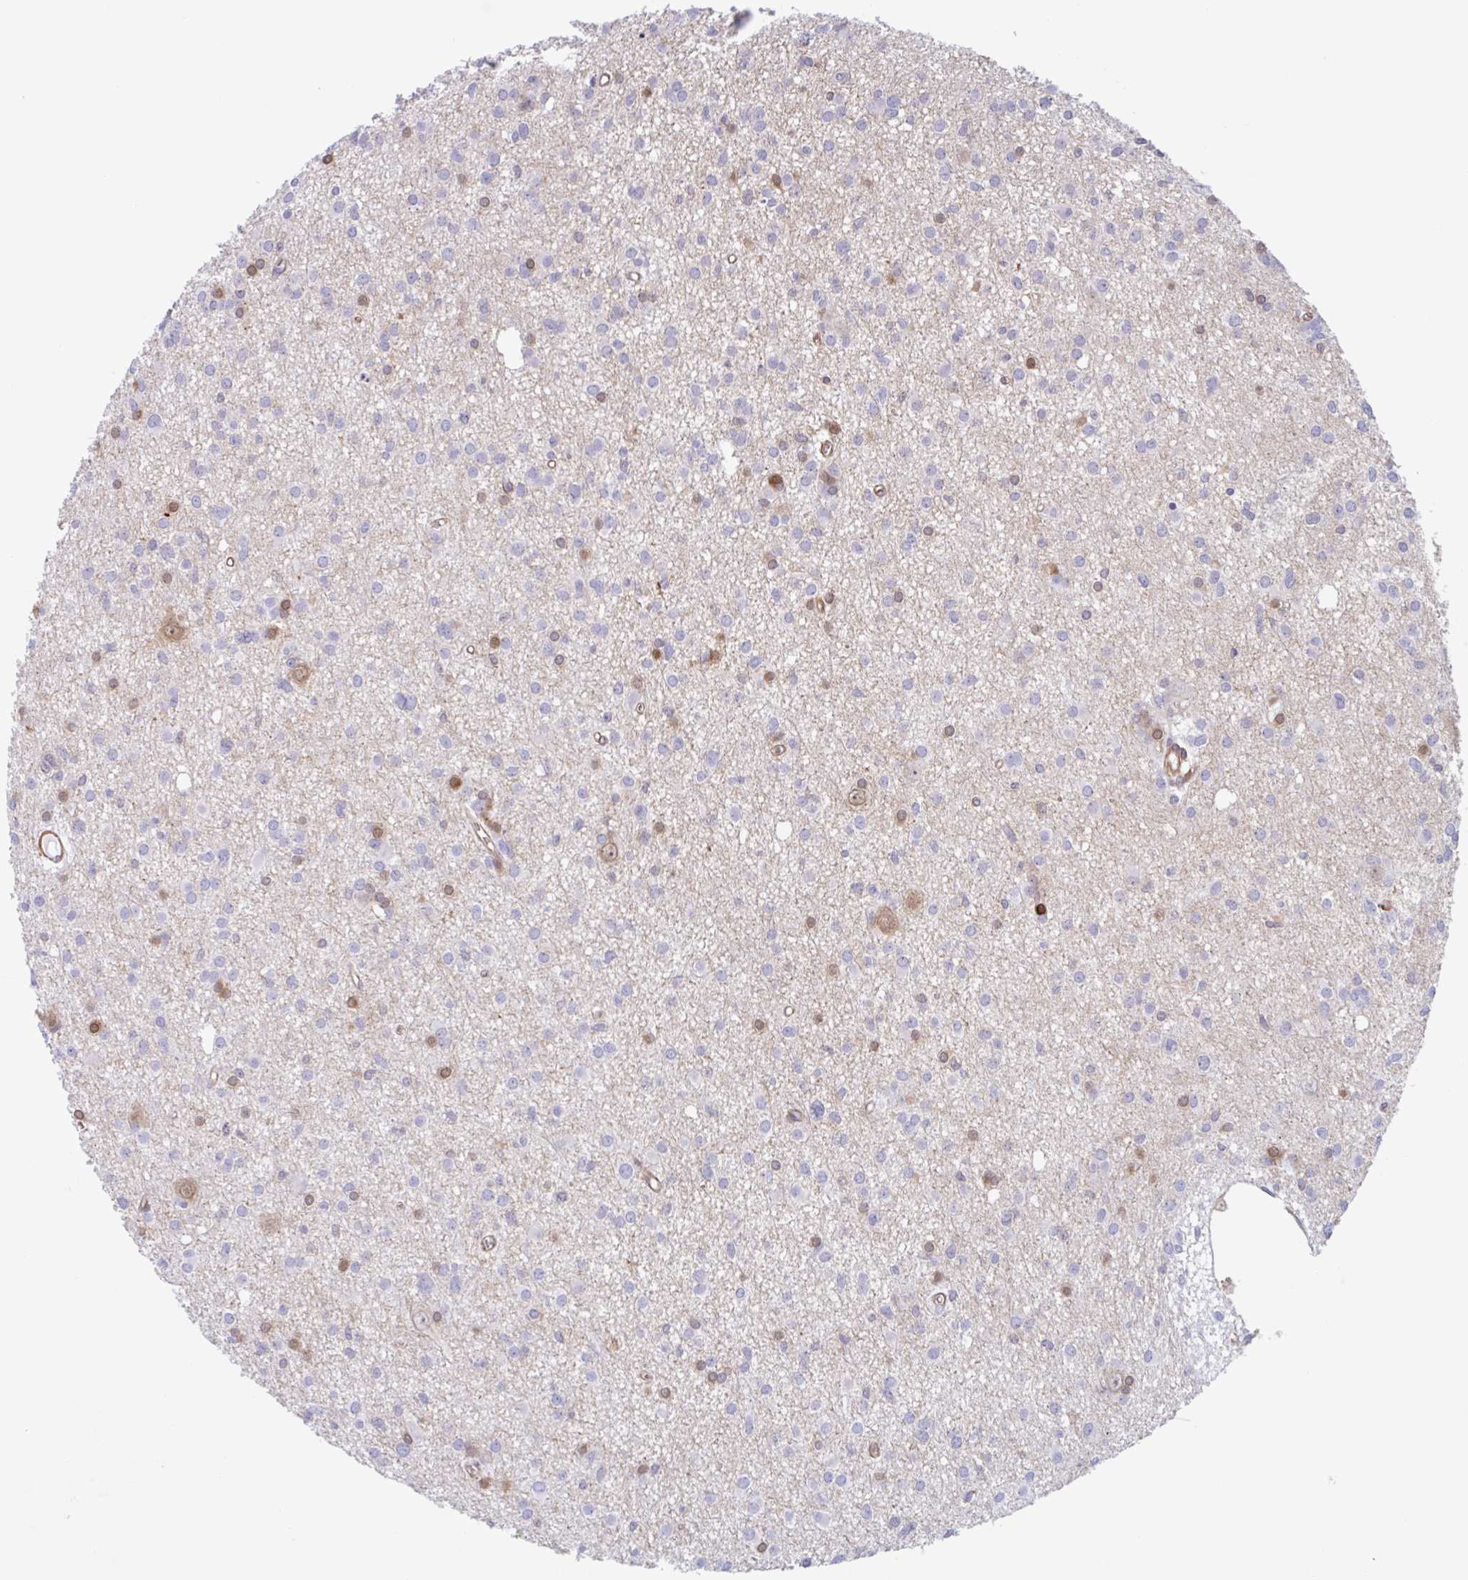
{"staining": {"intensity": "weak", "quantity": "<25%", "location": "nuclear"}, "tissue": "glioma", "cell_type": "Tumor cells", "image_type": "cancer", "snomed": [{"axis": "morphology", "description": "Glioma, malignant, High grade"}, {"axis": "topography", "description": "Brain"}], "caption": "This photomicrograph is of malignant glioma (high-grade) stained with immunohistochemistry to label a protein in brown with the nuclei are counter-stained blue. There is no expression in tumor cells.", "gene": "EFHD1", "patient": {"sex": "male", "age": 23}}